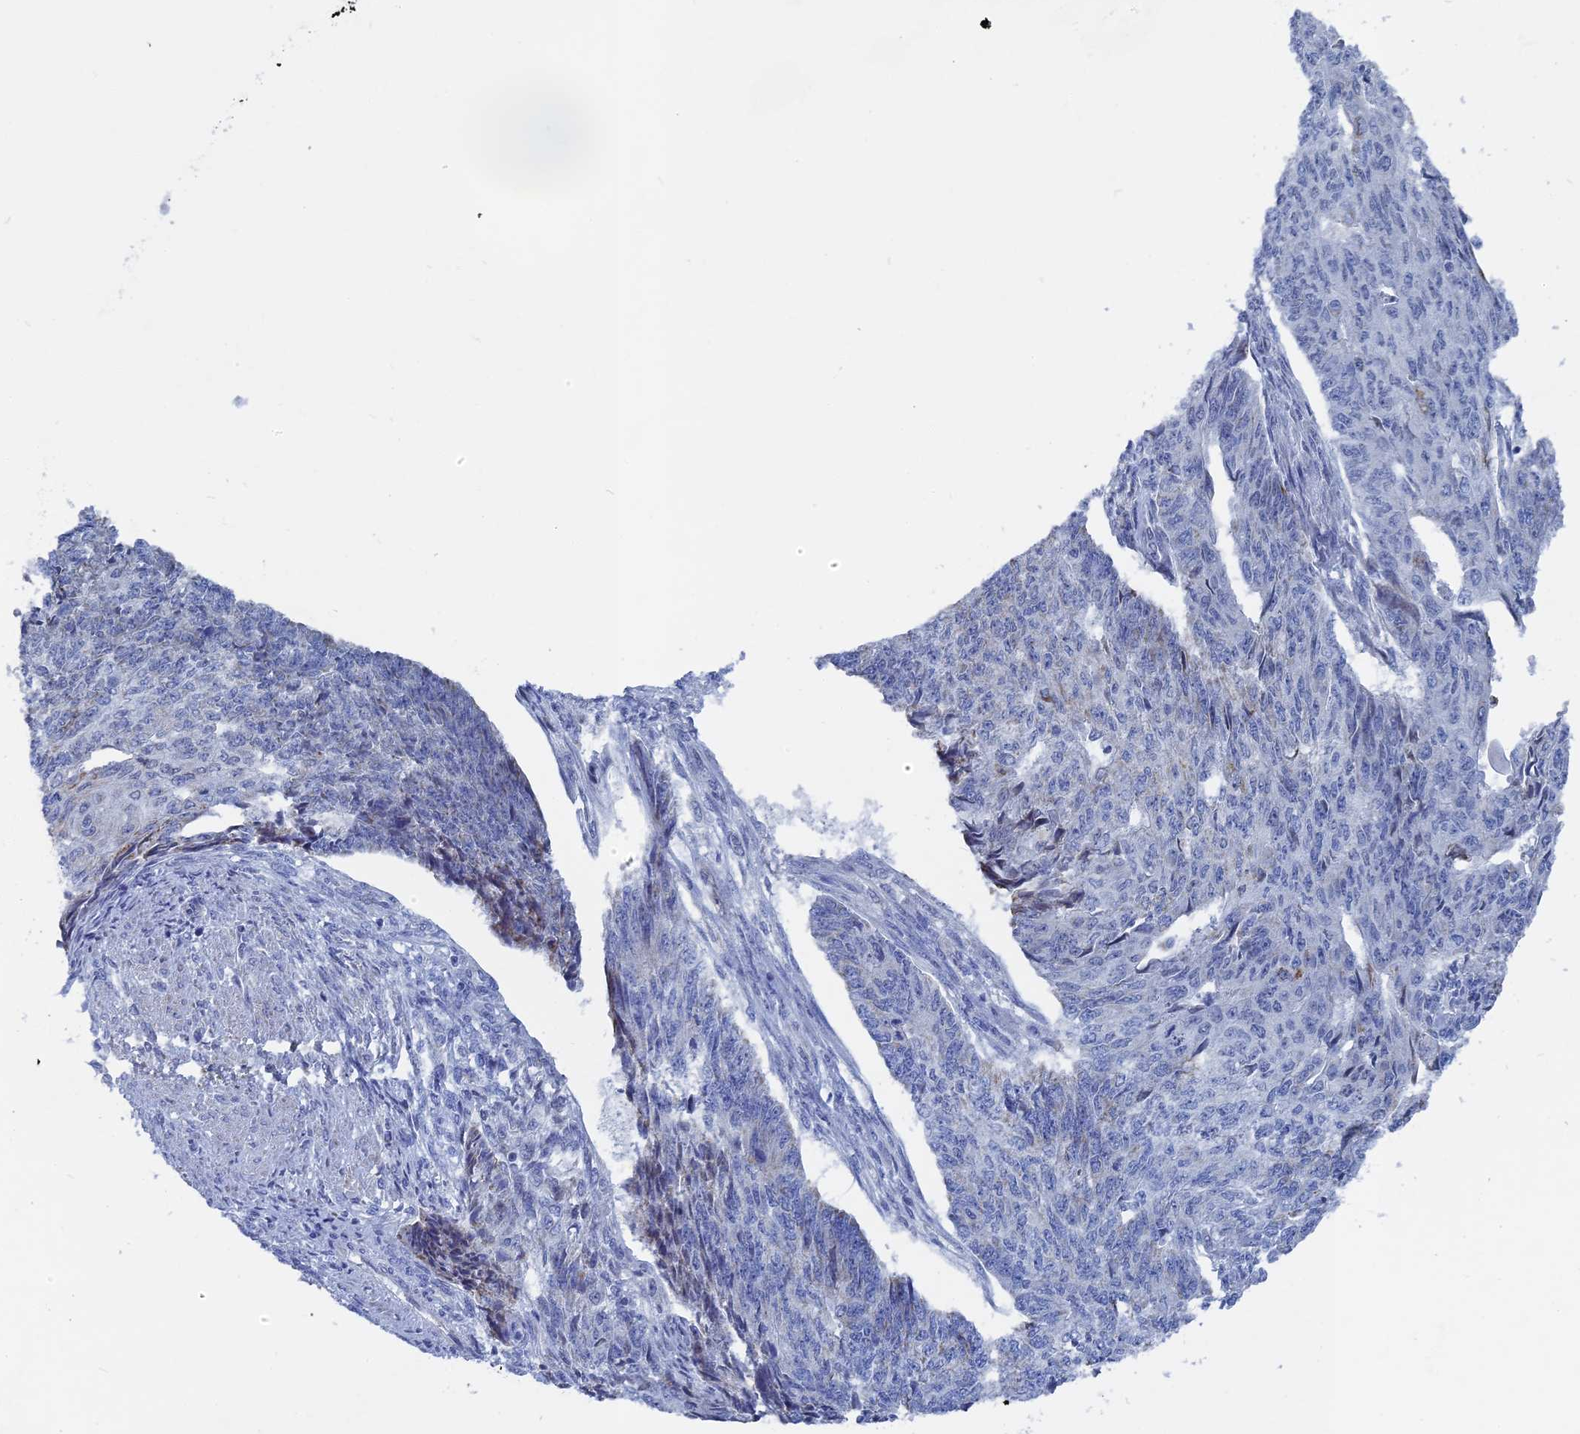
{"staining": {"intensity": "negative", "quantity": "none", "location": "none"}, "tissue": "endometrial cancer", "cell_type": "Tumor cells", "image_type": "cancer", "snomed": [{"axis": "morphology", "description": "Adenocarcinoma, NOS"}, {"axis": "topography", "description": "Endometrium"}], "caption": "This is an IHC histopathology image of human endometrial cancer (adenocarcinoma). There is no staining in tumor cells.", "gene": "HIGD1A", "patient": {"sex": "female", "age": 32}}